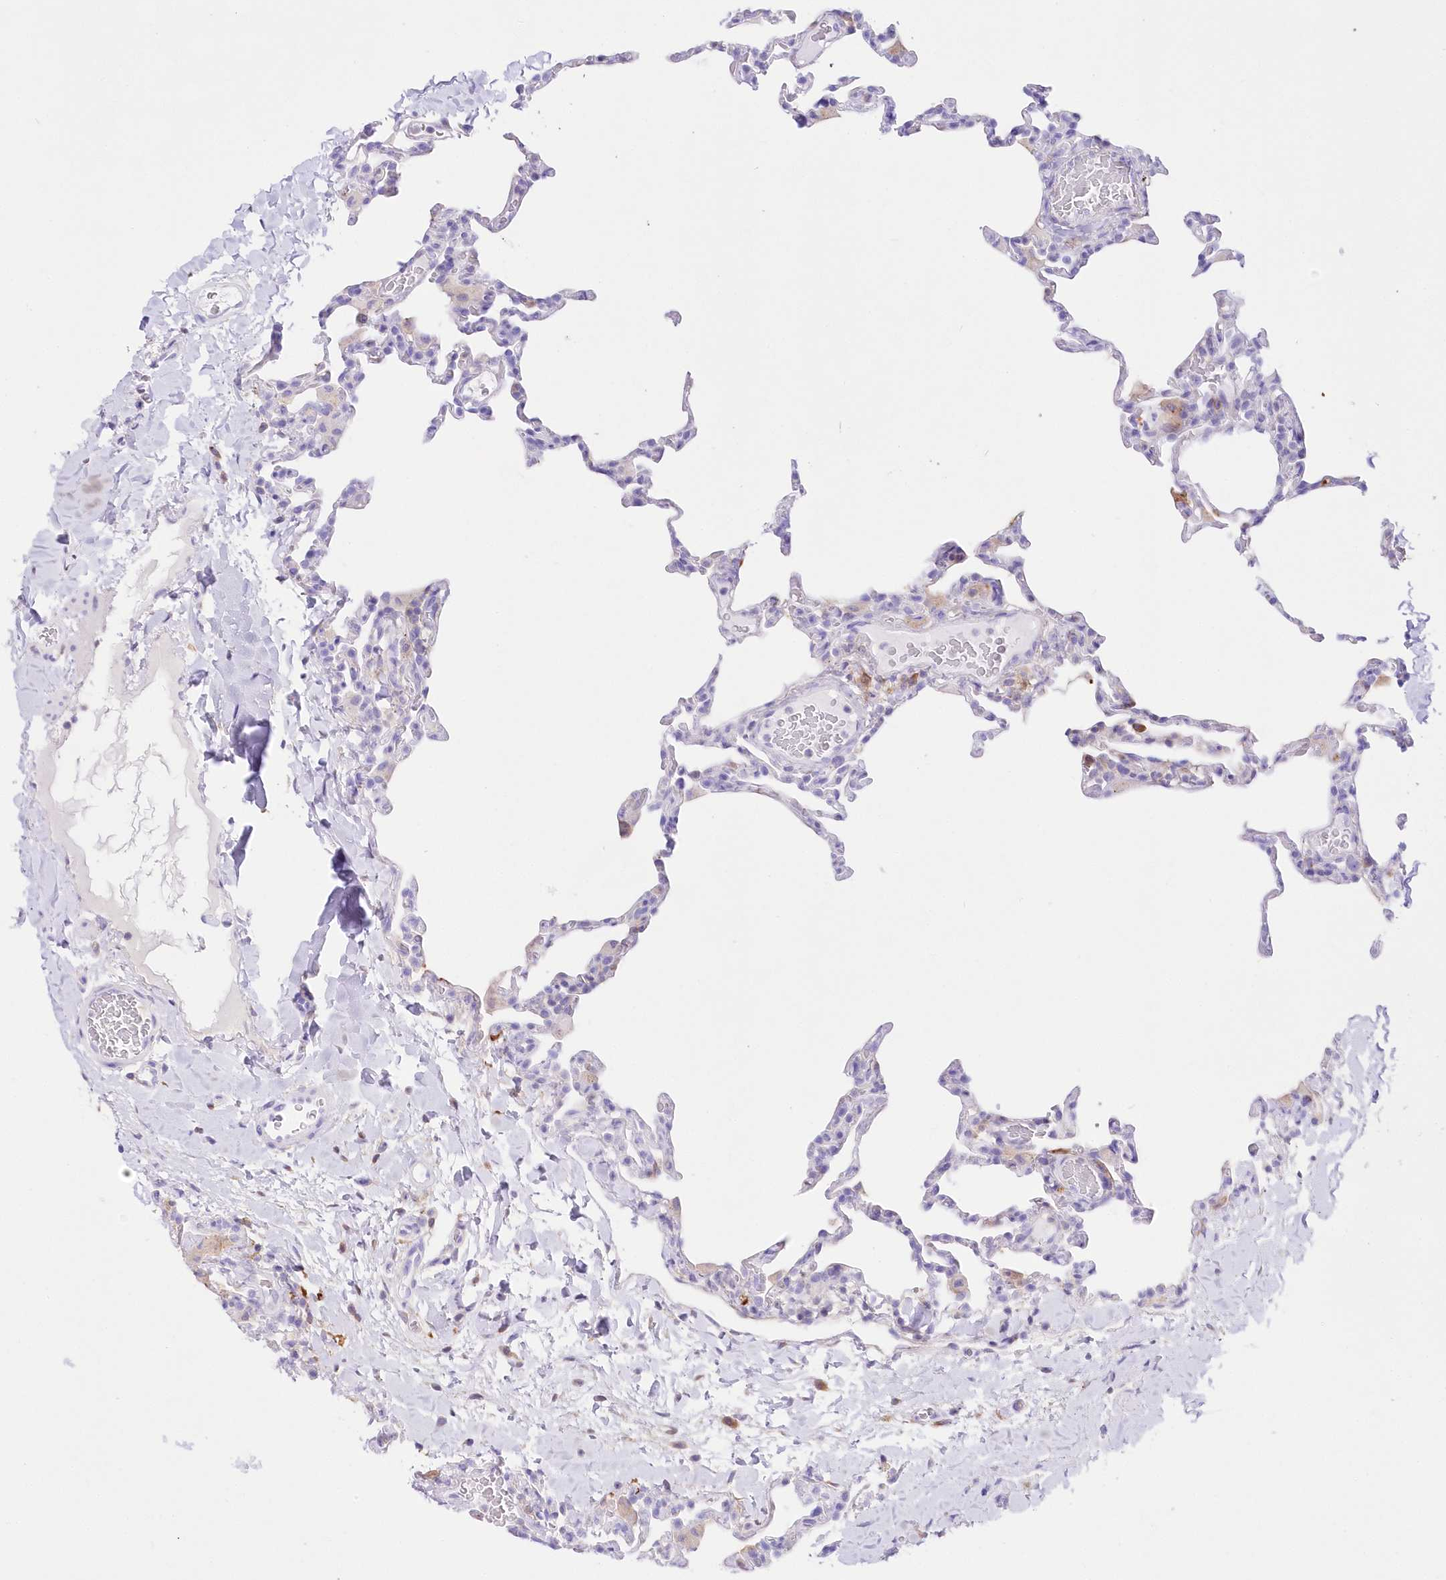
{"staining": {"intensity": "negative", "quantity": "none", "location": "none"}, "tissue": "lung", "cell_type": "Alveolar cells", "image_type": "normal", "snomed": [{"axis": "morphology", "description": "Normal tissue, NOS"}, {"axis": "topography", "description": "Lung"}], "caption": "High power microscopy image of an IHC photomicrograph of benign lung, revealing no significant positivity in alveolar cells.", "gene": "DNAJC19", "patient": {"sex": "male", "age": 20}}